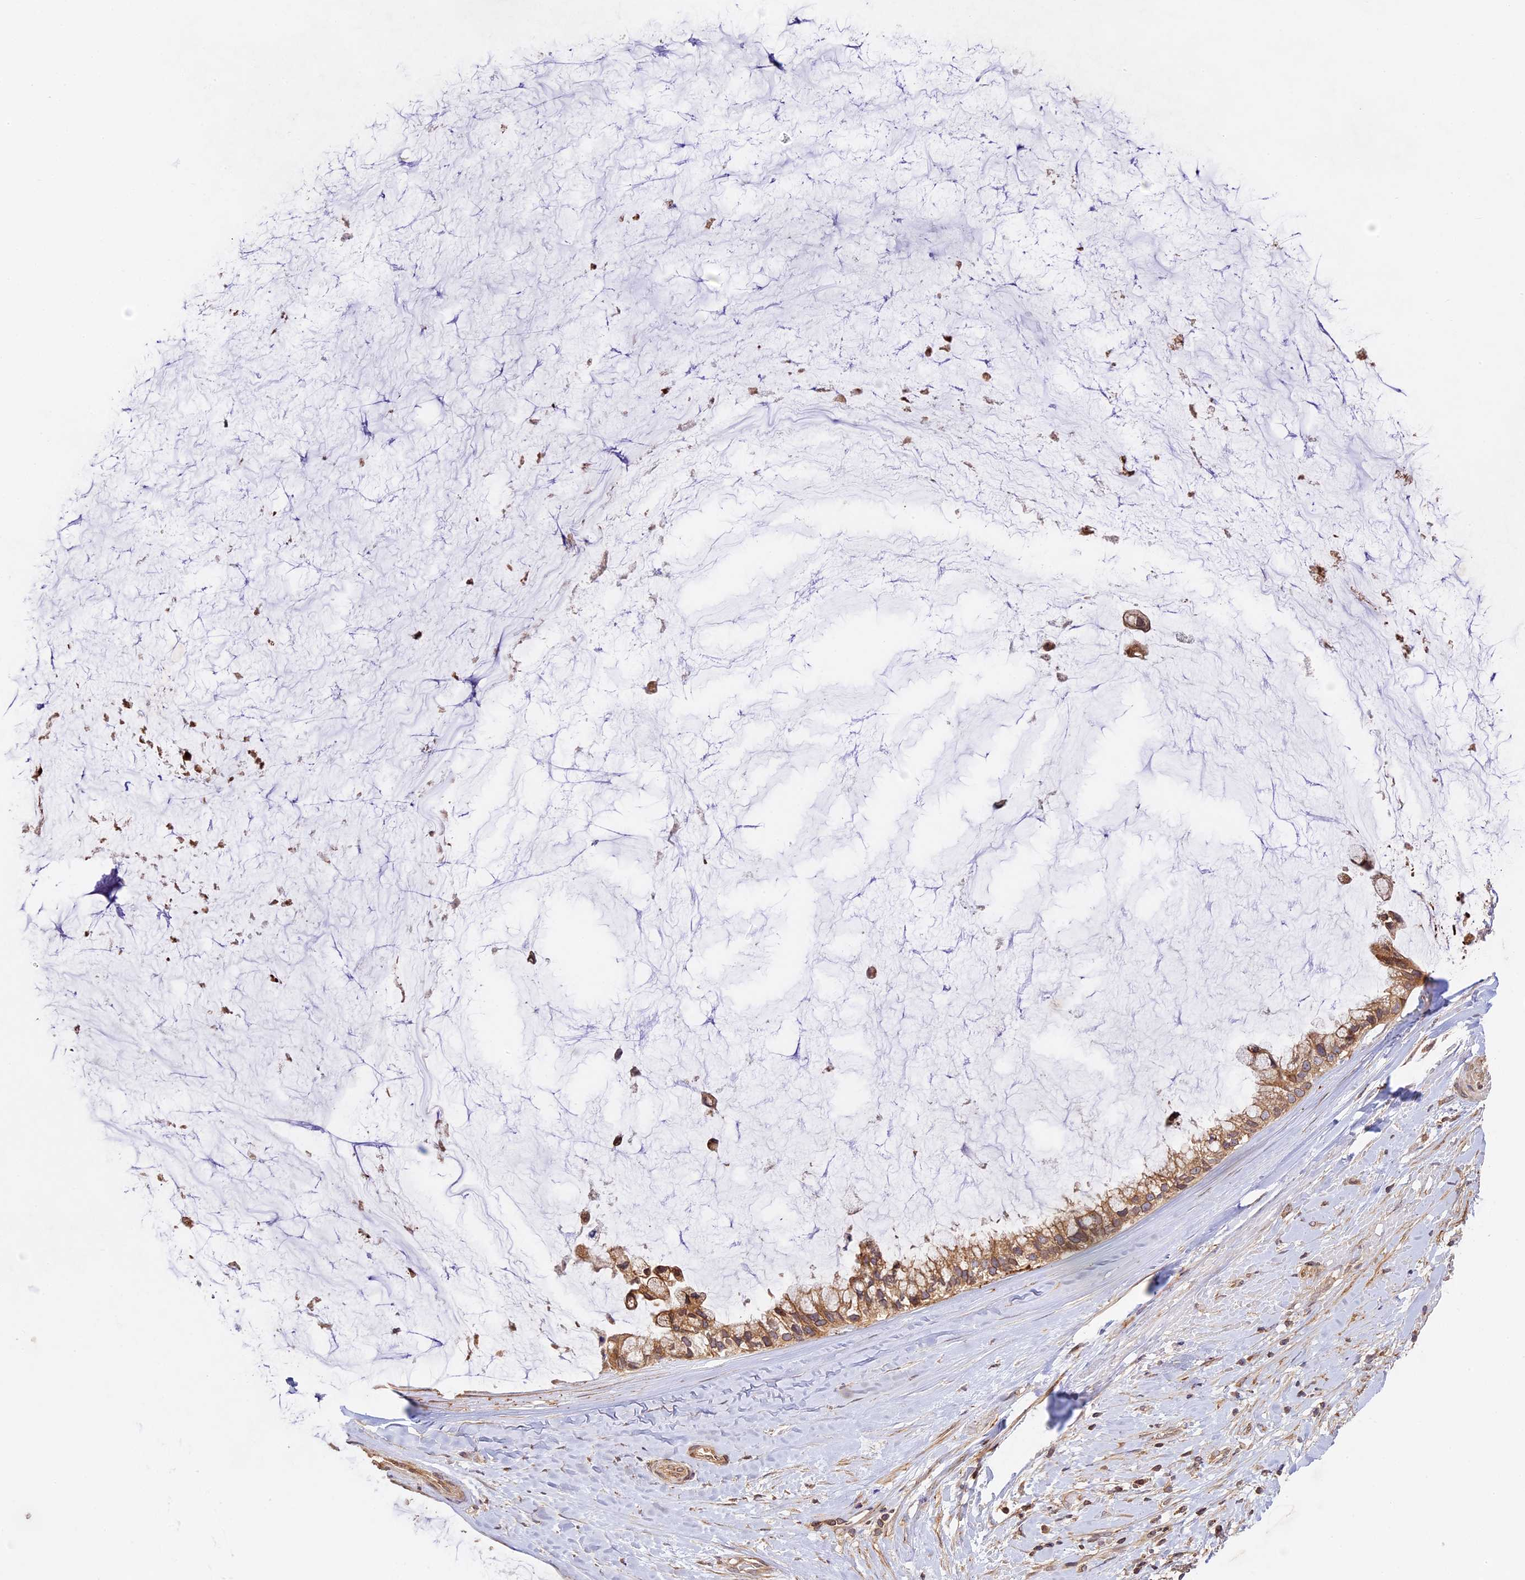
{"staining": {"intensity": "moderate", "quantity": ">75%", "location": "cytoplasmic/membranous"}, "tissue": "ovarian cancer", "cell_type": "Tumor cells", "image_type": "cancer", "snomed": [{"axis": "morphology", "description": "Cystadenocarcinoma, mucinous, NOS"}, {"axis": "topography", "description": "Ovary"}], "caption": "This micrograph displays immunohistochemistry (IHC) staining of ovarian mucinous cystadenocarcinoma, with medium moderate cytoplasmic/membranous staining in about >75% of tumor cells.", "gene": "DGKH", "patient": {"sex": "female", "age": 39}}